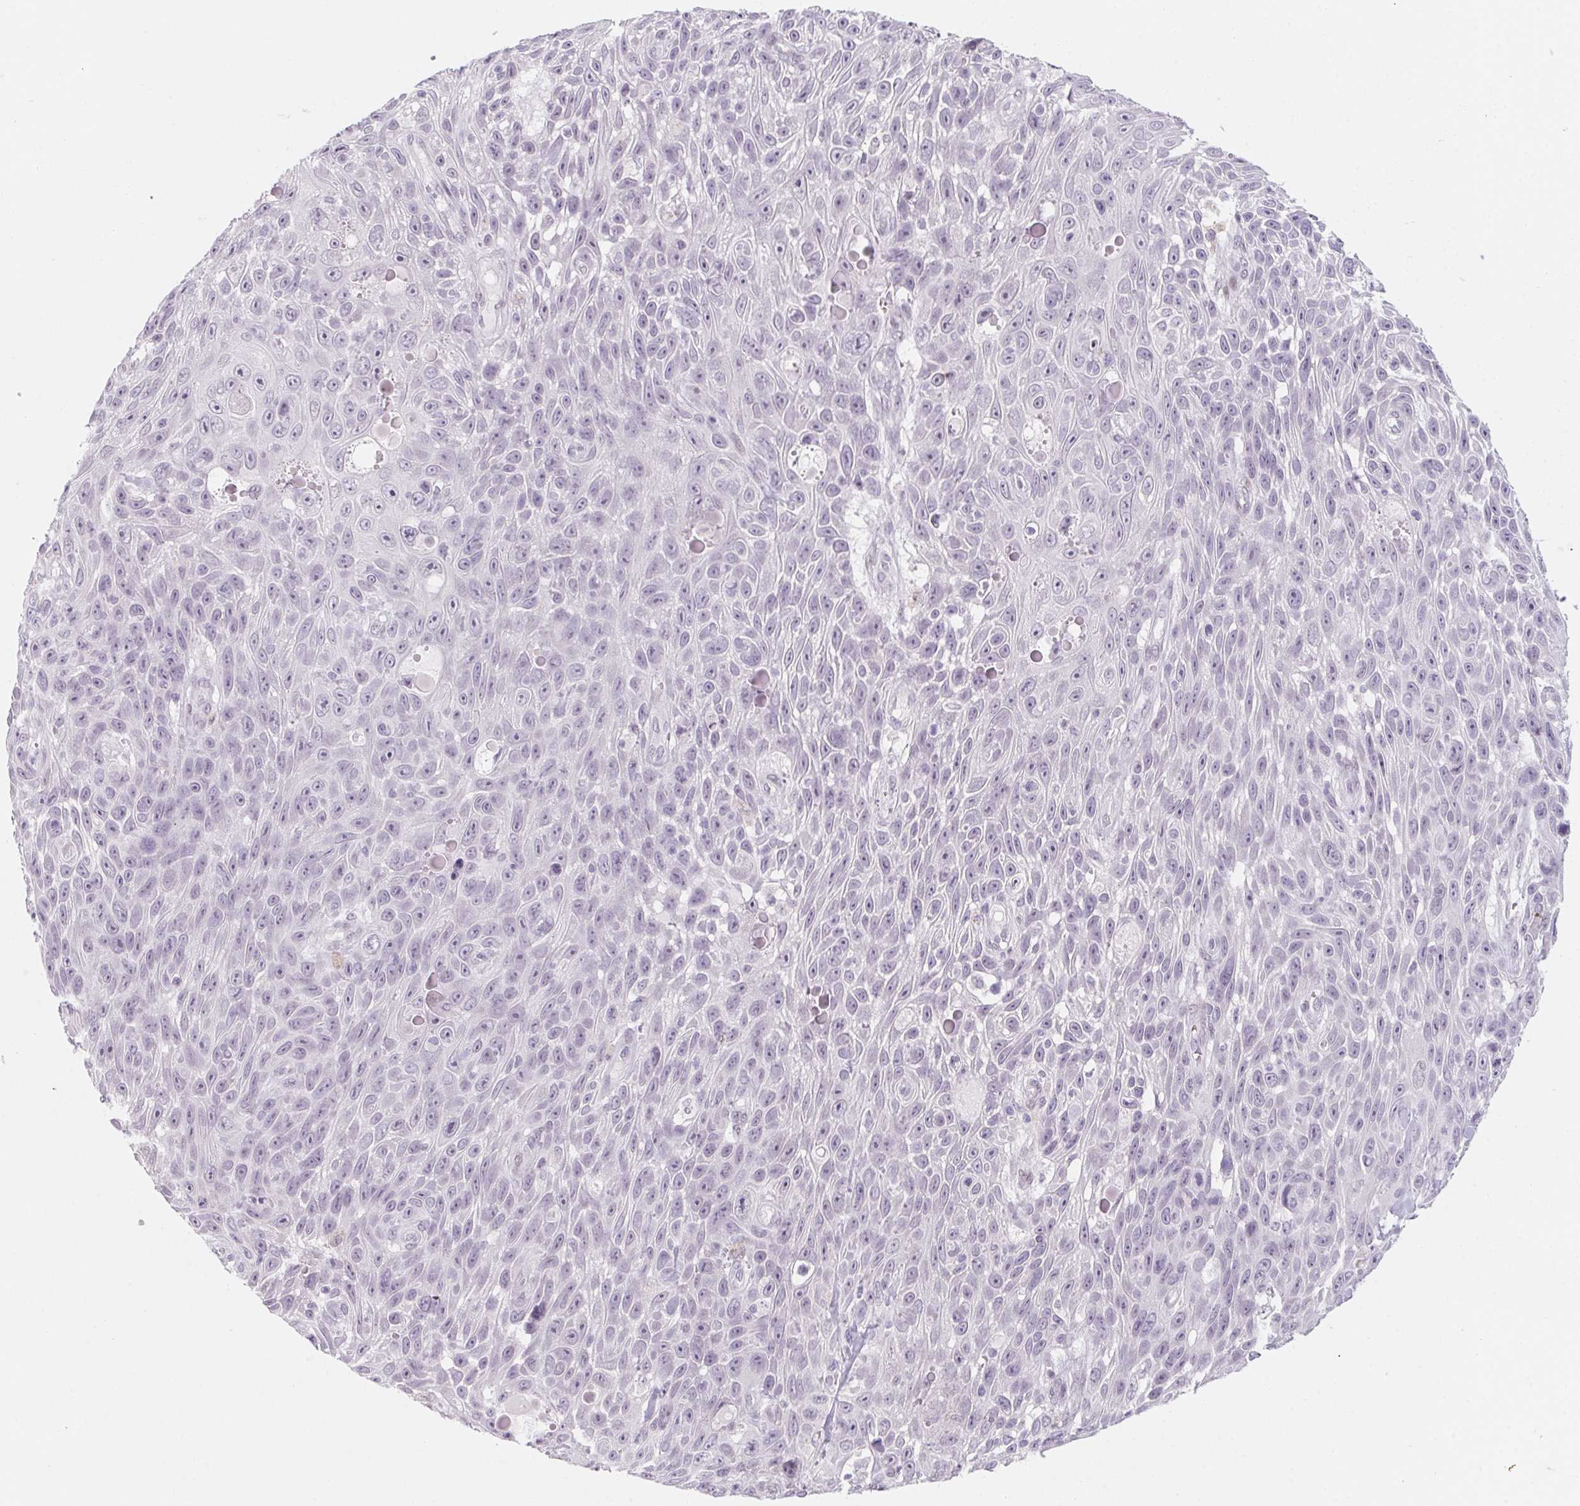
{"staining": {"intensity": "negative", "quantity": "none", "location": "none"}, "tissue": "skin cancer", "cell_type": "Tumor cells", "image_type": "cancer", "snomed": [{"axis": "morphology", "description": "Squamous cell carcinoma, NOS"}, {"axis": "topography", "description": "Skin"}], "caption": "High magnification brightfield microscopy of skin squamous cell carcinoma stained with DAB (brown) and counterstained with hematoxylin (blue): tumor cells show no significant positivity.", "gene": "KCNQ2", "patient": {"sex": "male", "age": 82}}